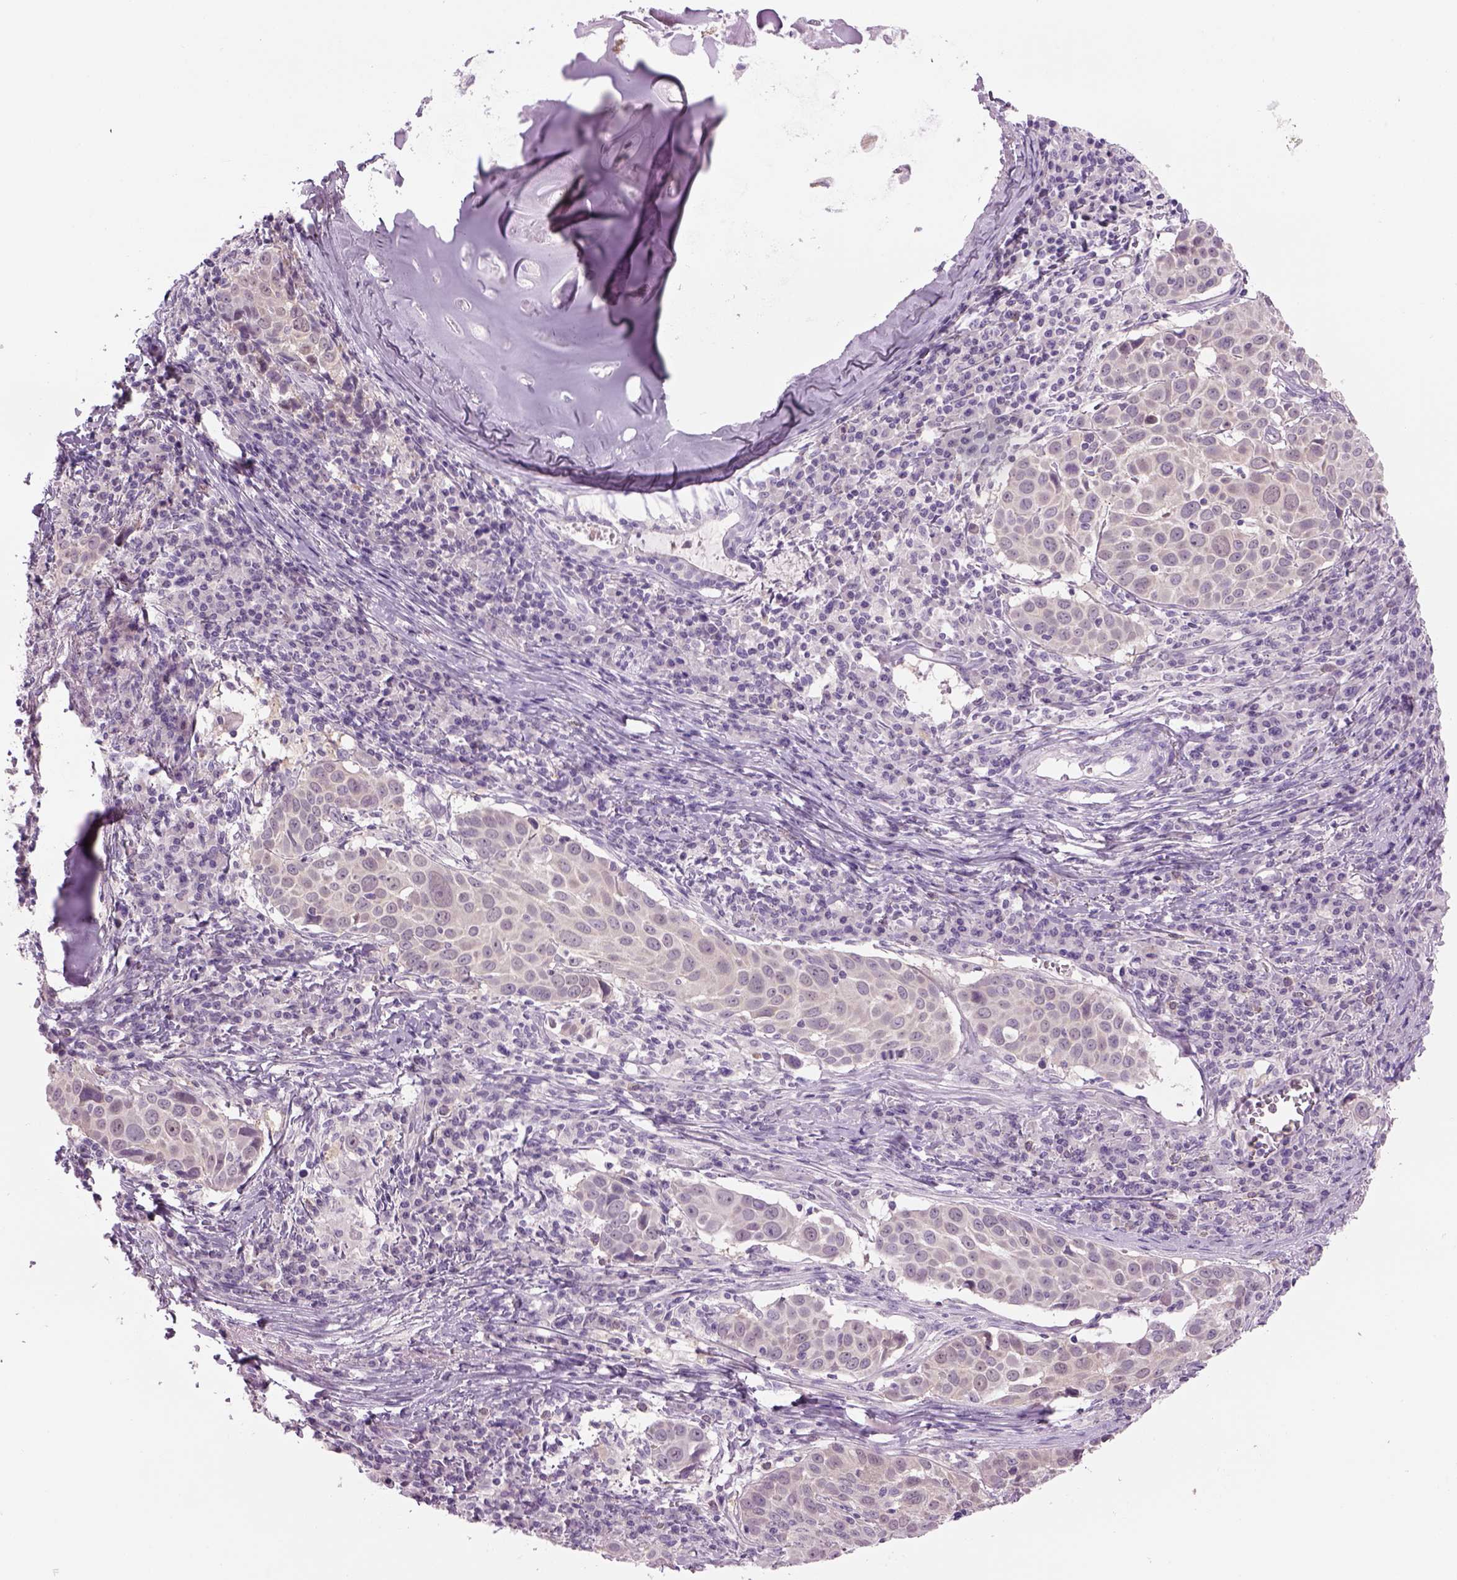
{"staining": {"intensity": "negative", "quantity": "none", "location": "none"}, "tissue": "lung cancer", "cell_type": "Tumor cells", "image_type": "cancer", "snomed": [{"axis": "morphology", "description": "Squamous cell carcinoma, NOS"}, {"axis": "topography", "description": "Lung"}], "caption": "Immunohistochemistry (IHC) of lung cancer (squamous cell carcinoma) displays no positivity in tumor cells.", "gene": "MDH1B", "patient": {"sex": "male", "age": 57}}